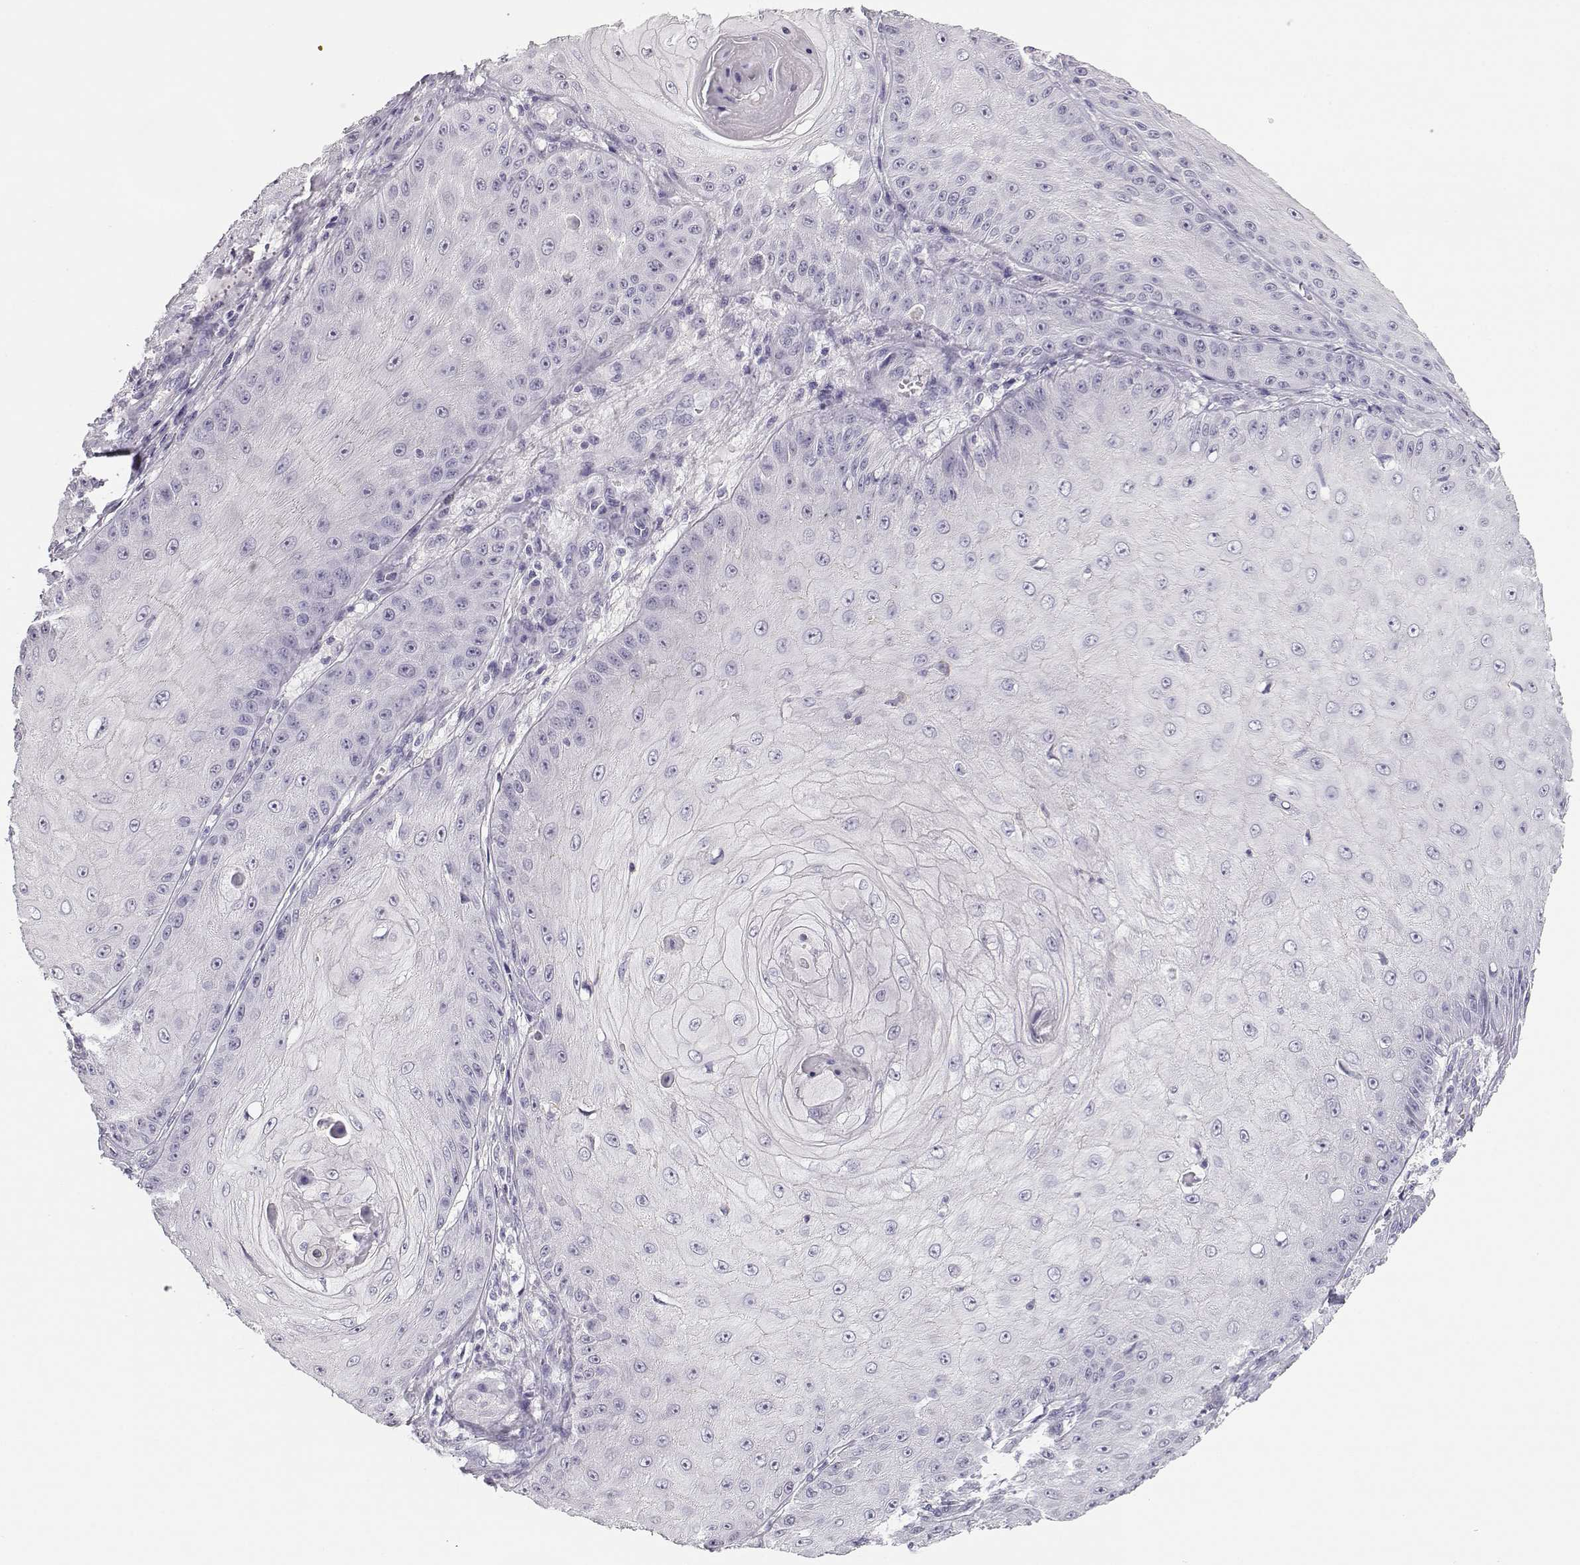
{"staining": {"intensity": "negative", "quantity": "none", "location": "none"}, "tissue": "skin cancer", "cell_type": "Tumor cells", "image_type": "cancer", "snomed": [{"axis": "morphology", "description": "Squamous cell carcinoma, NOS"}, {"axis": "topography", "description": "Skin"}], "caption": "Human squamous cell carcinoma (skin) stained for a protein using immunohistochemistry shows no staining in tumor cells.", "gene": "NUTM1", "patient": {"sex": "male", "age": 70}}